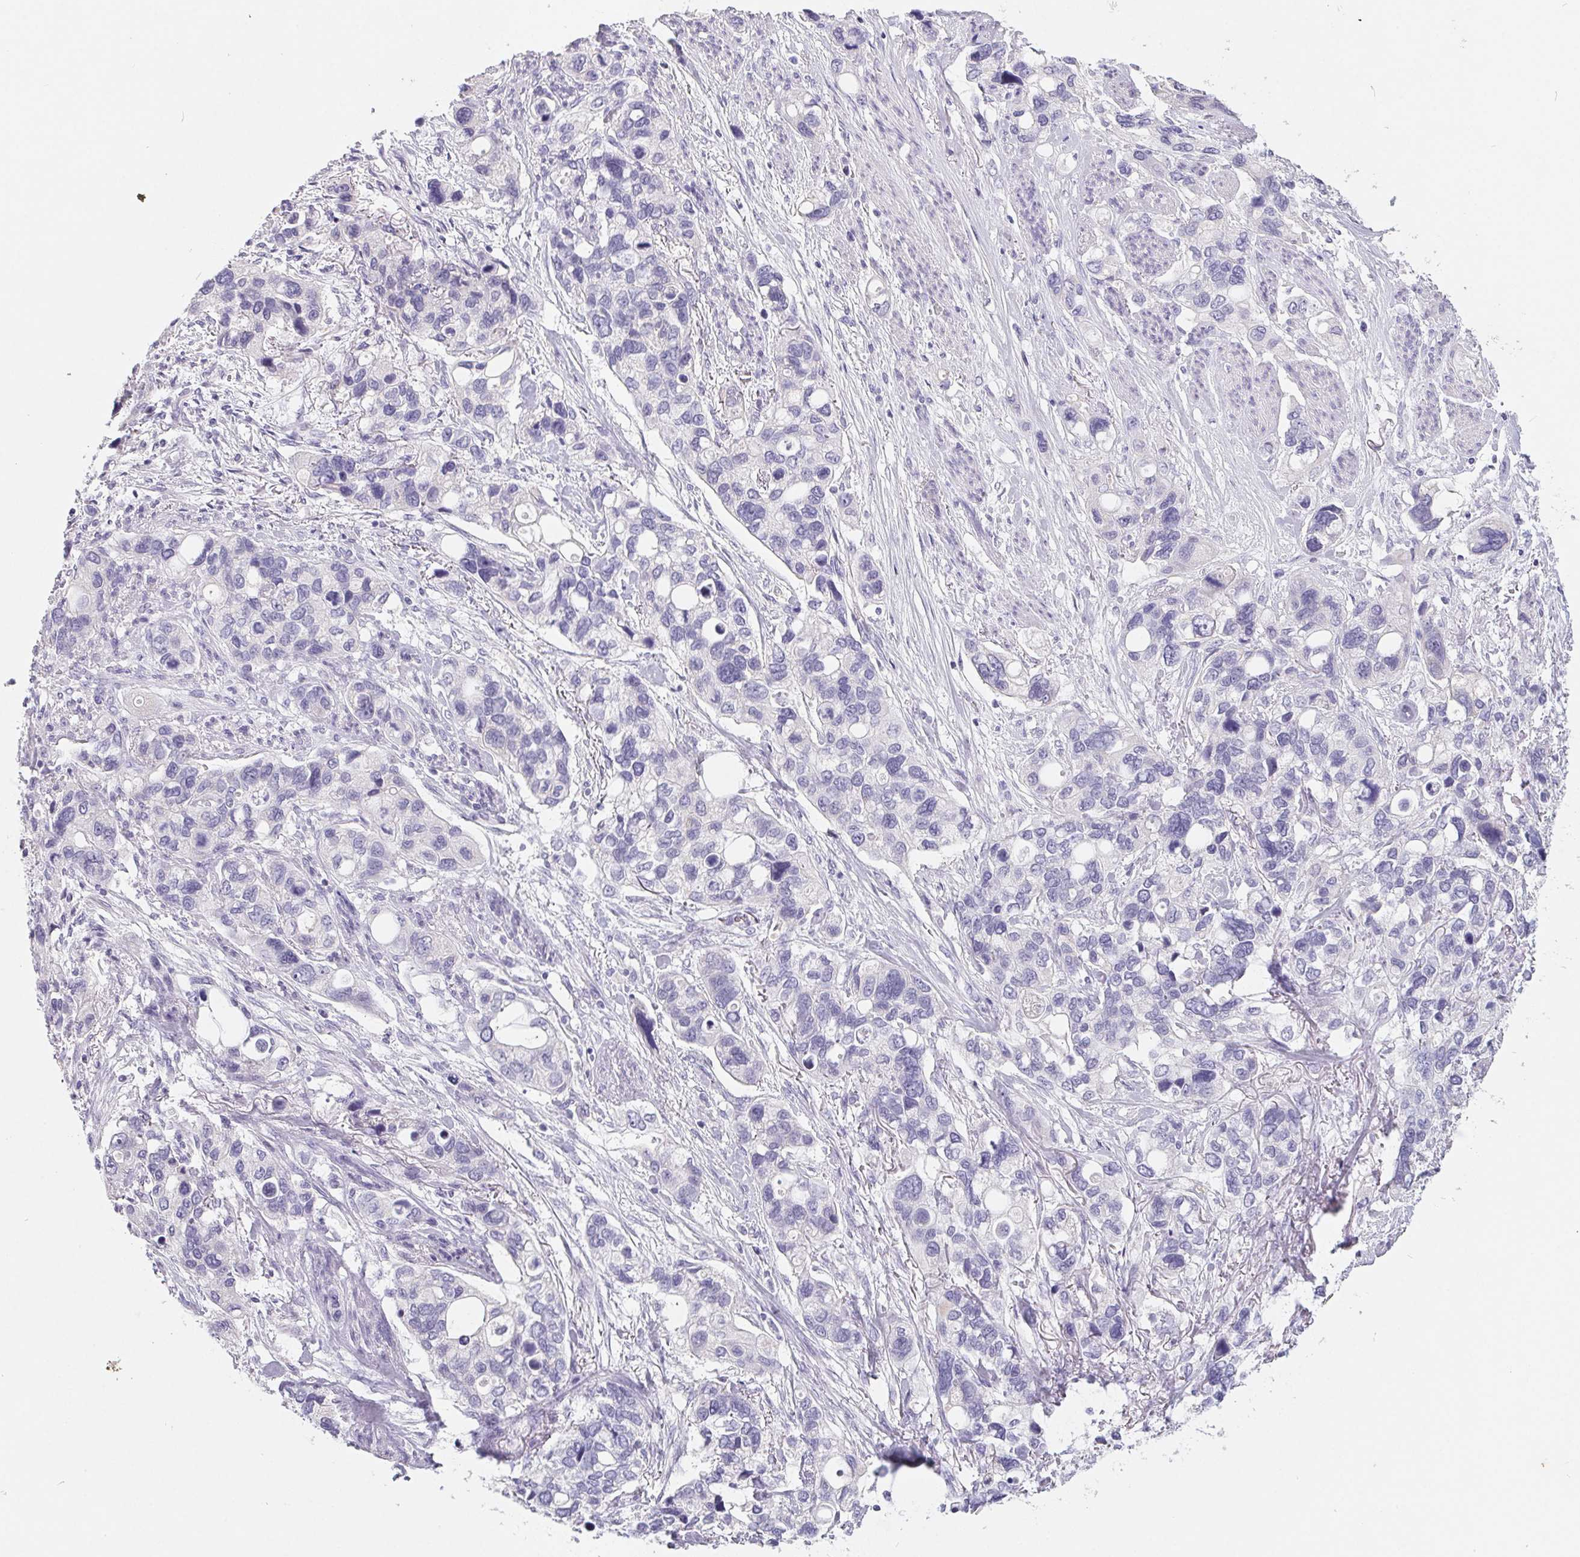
{"staining": {"intensity": "negative", "quantity": "none", "location": "none"}, "tissue": "stomach cancer", "cell_type": "Tumor cells", "image_type": "cancer", "snomed": [{"axis": "morphology", "description": "Adenocarcinoma, NOS"}, {"axis": "topography", "description": "Stomach, upper"}], "caption": "Immunohistochemistry (IHC) photomicrograph of stomach cancer (adenocarcinoma) stained for a protein (brown), which exhibits no expression in tumor cells.", "gene": "FDX1", "patient": {"sex": "female", "age": 81}}